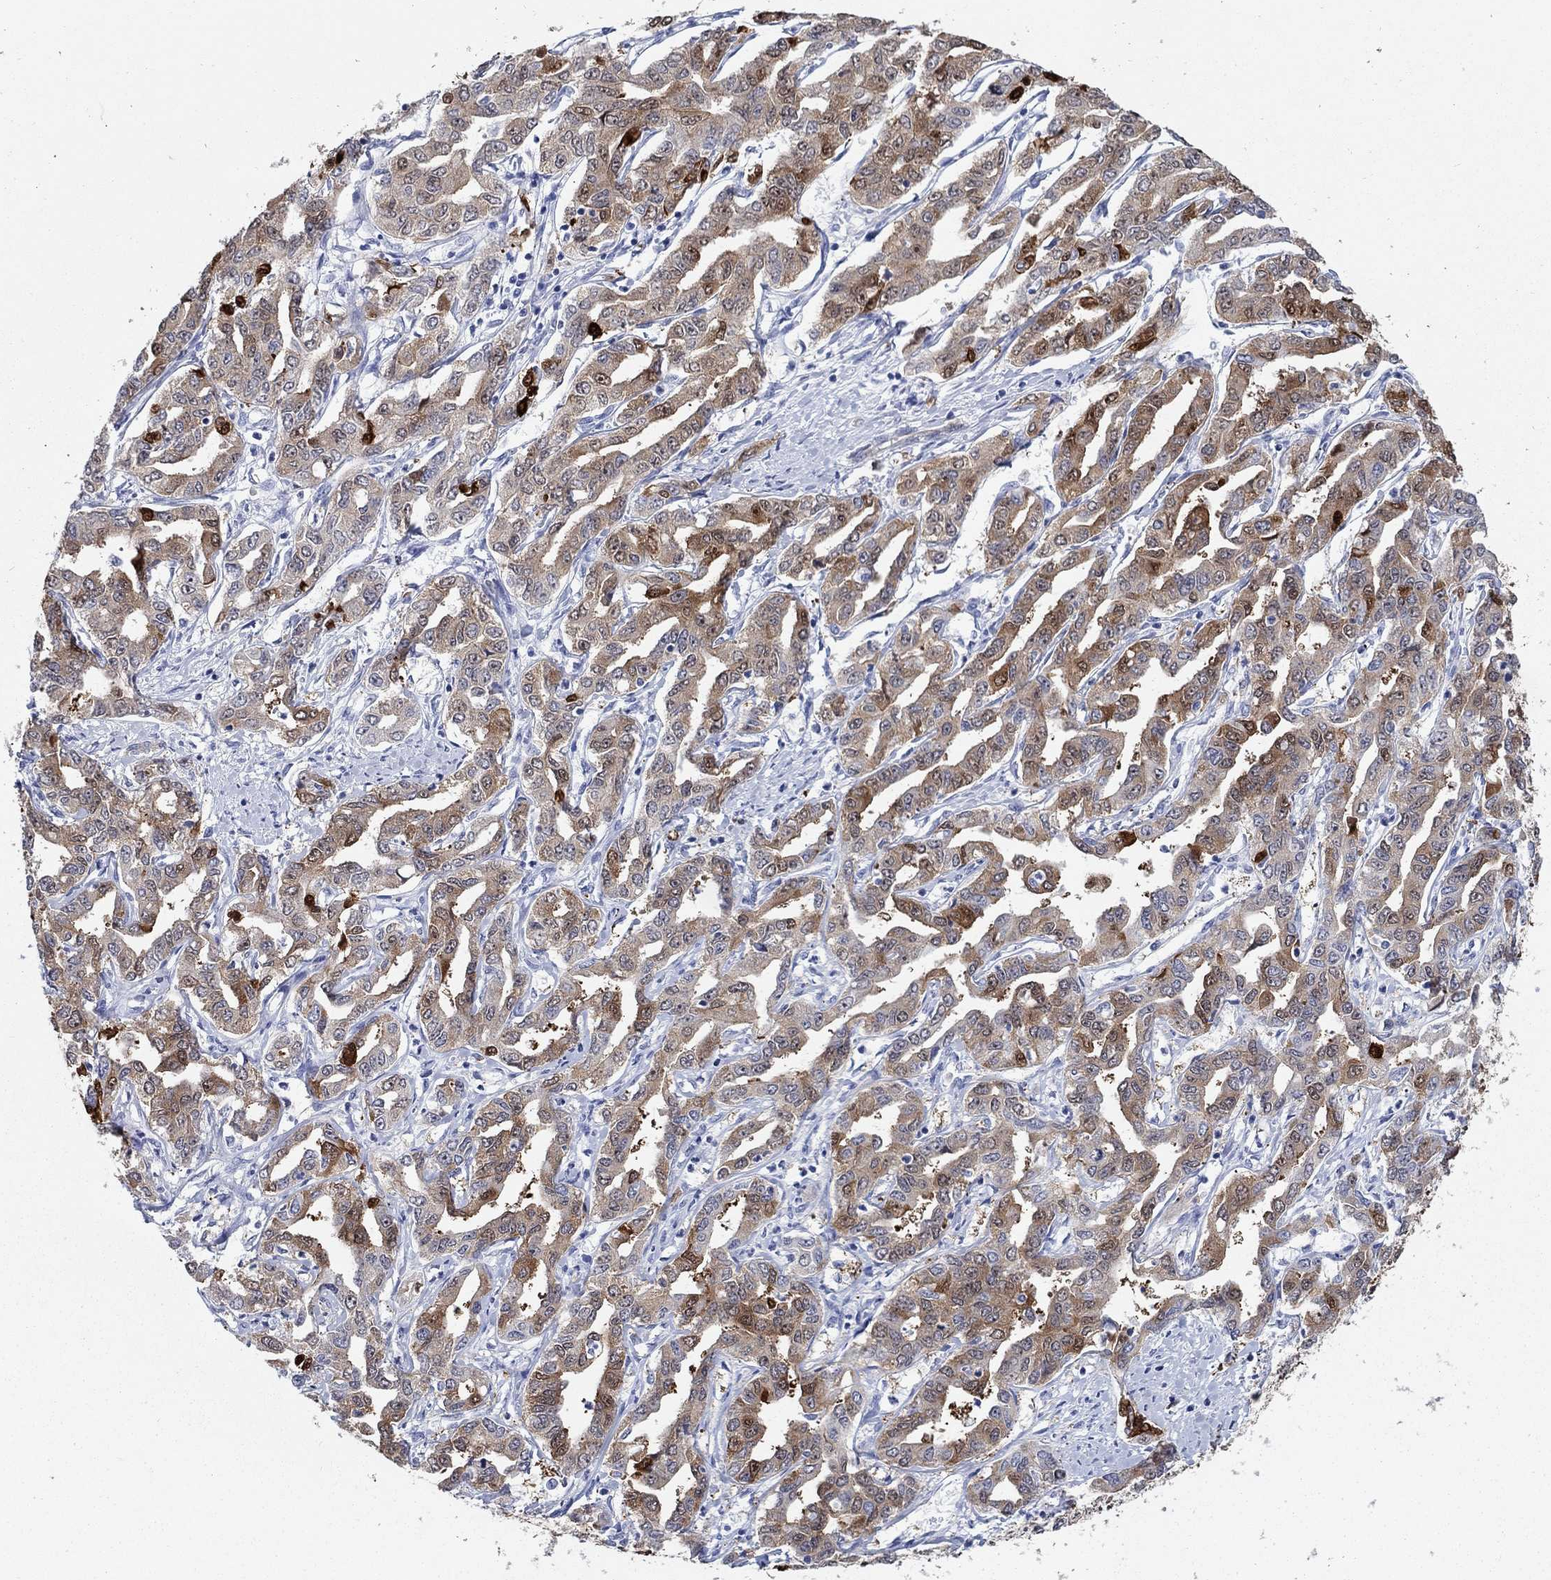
{"staining": {"intensity": "strong", "quantity": "<25%", "location": "cytoplasmic/membranous,nuclear"}, "tissue": "liver cancer", "cell_type": "Tumor cells", "image_type": "cancer", "snomed": [{"axis": "morphology", "description": "Cholangiocarcinoma"}, {"axis": "topography", "description": "Liver"}], "caption": "Liver cholangiocarcinoma was stained to show a protein in brown. There is medium levels of strong cytoplasmic/membranous and nuclear staining in about <25% of tumor cells. (brown staining indicates protein expression, while blue staining denotes nuclei).", "gene": "AKR1C2", "patient": {"sex": "male", "age": 59}}